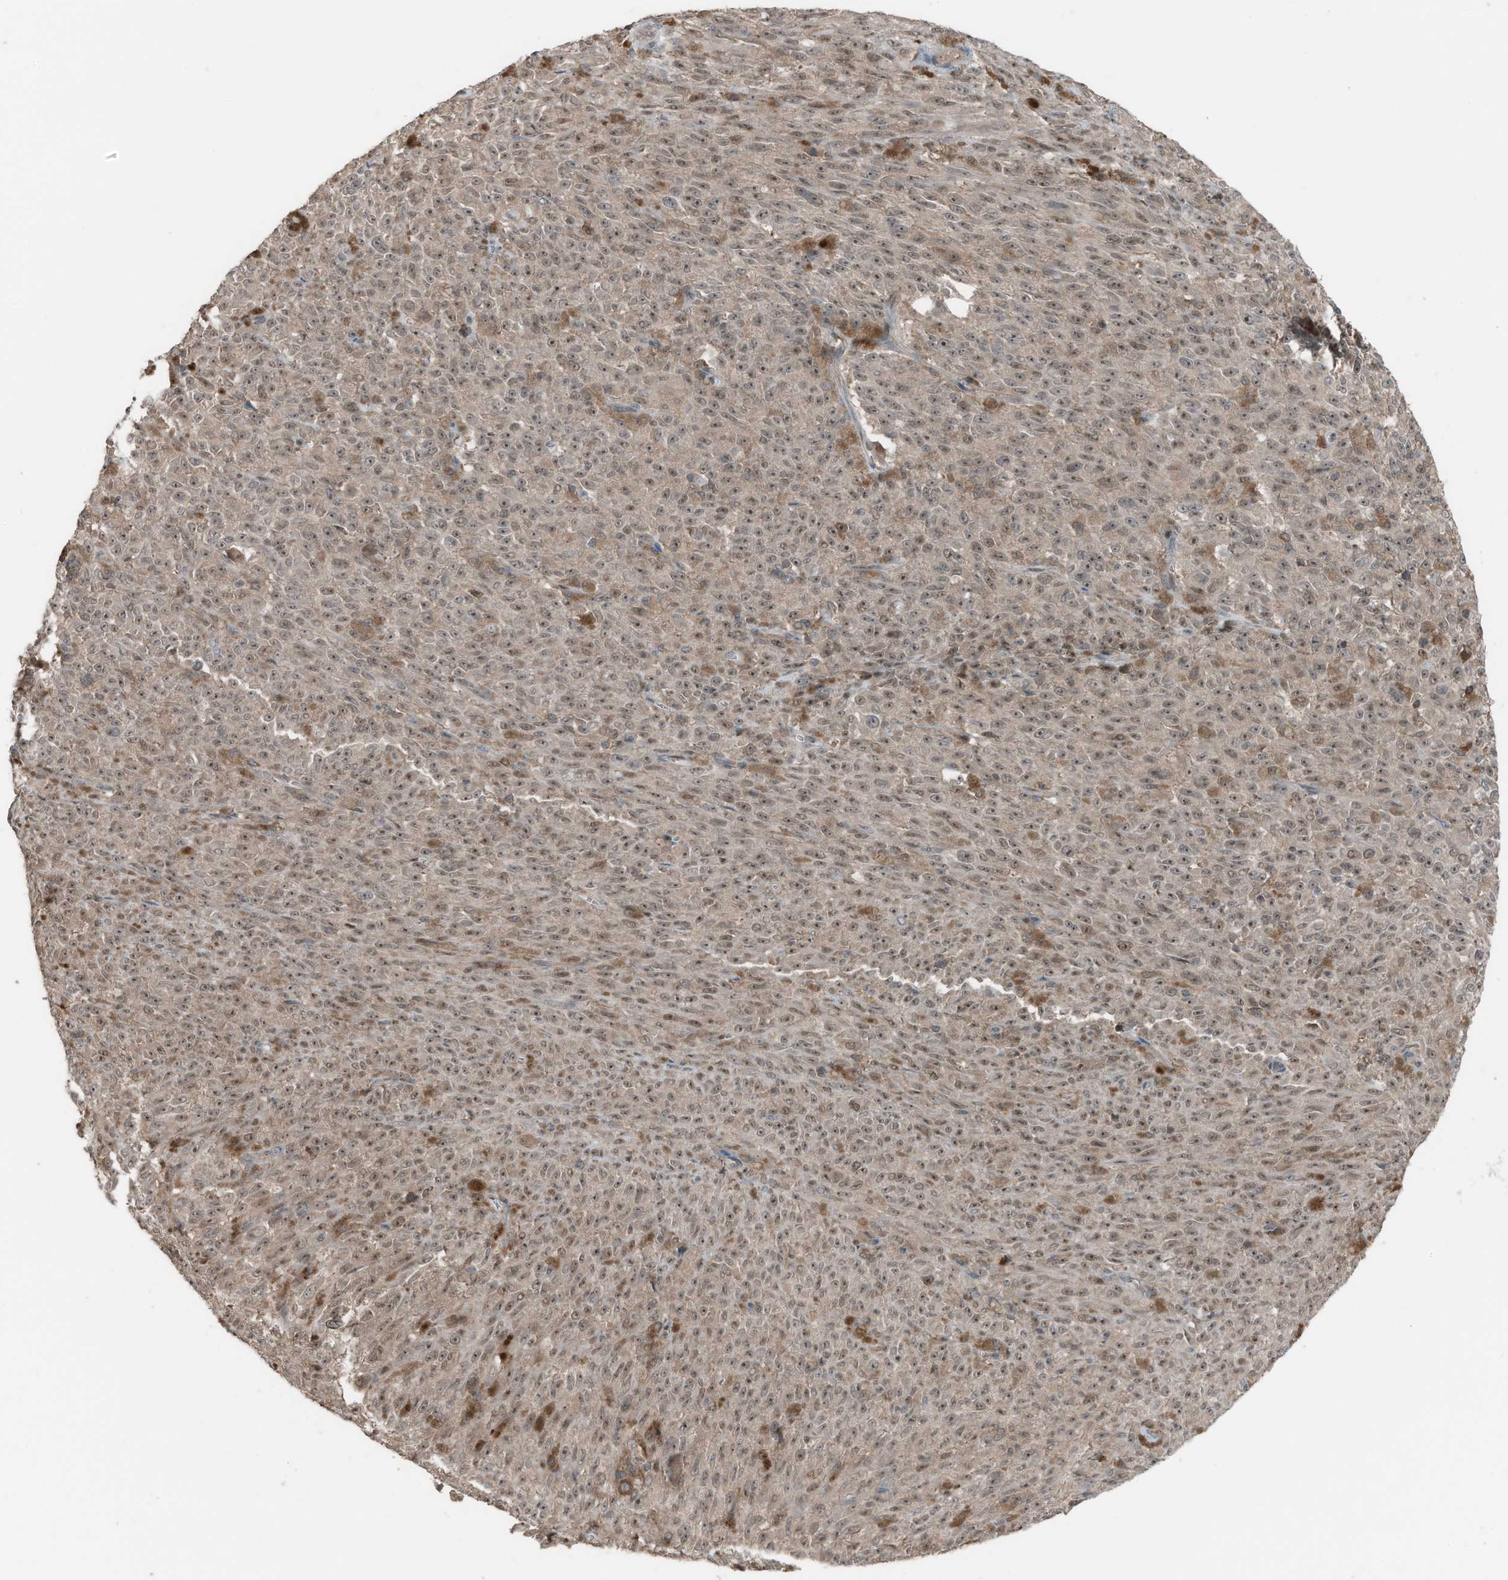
{"staining": {"intensity": "moderate", "quantity": ">75%", "location": "cytoplasmic/membranous,nuclear"}, "tissue": "melanoma", "cell_type": "Tumor cells", "image_type": "cancer", "snomed": [{"axis": "morphology", "description": "Malignant melanoma, NOS"}, {"axis": "topography", "description": "Skin"}], "caption": "Malignant melanoma stained for a protein demonstrates moderate cytoplasmic/membranous and nuclear positivity in tumor cells.", "gene": "TXNDC9", "patient": {"sex": "female", "age": 82}}